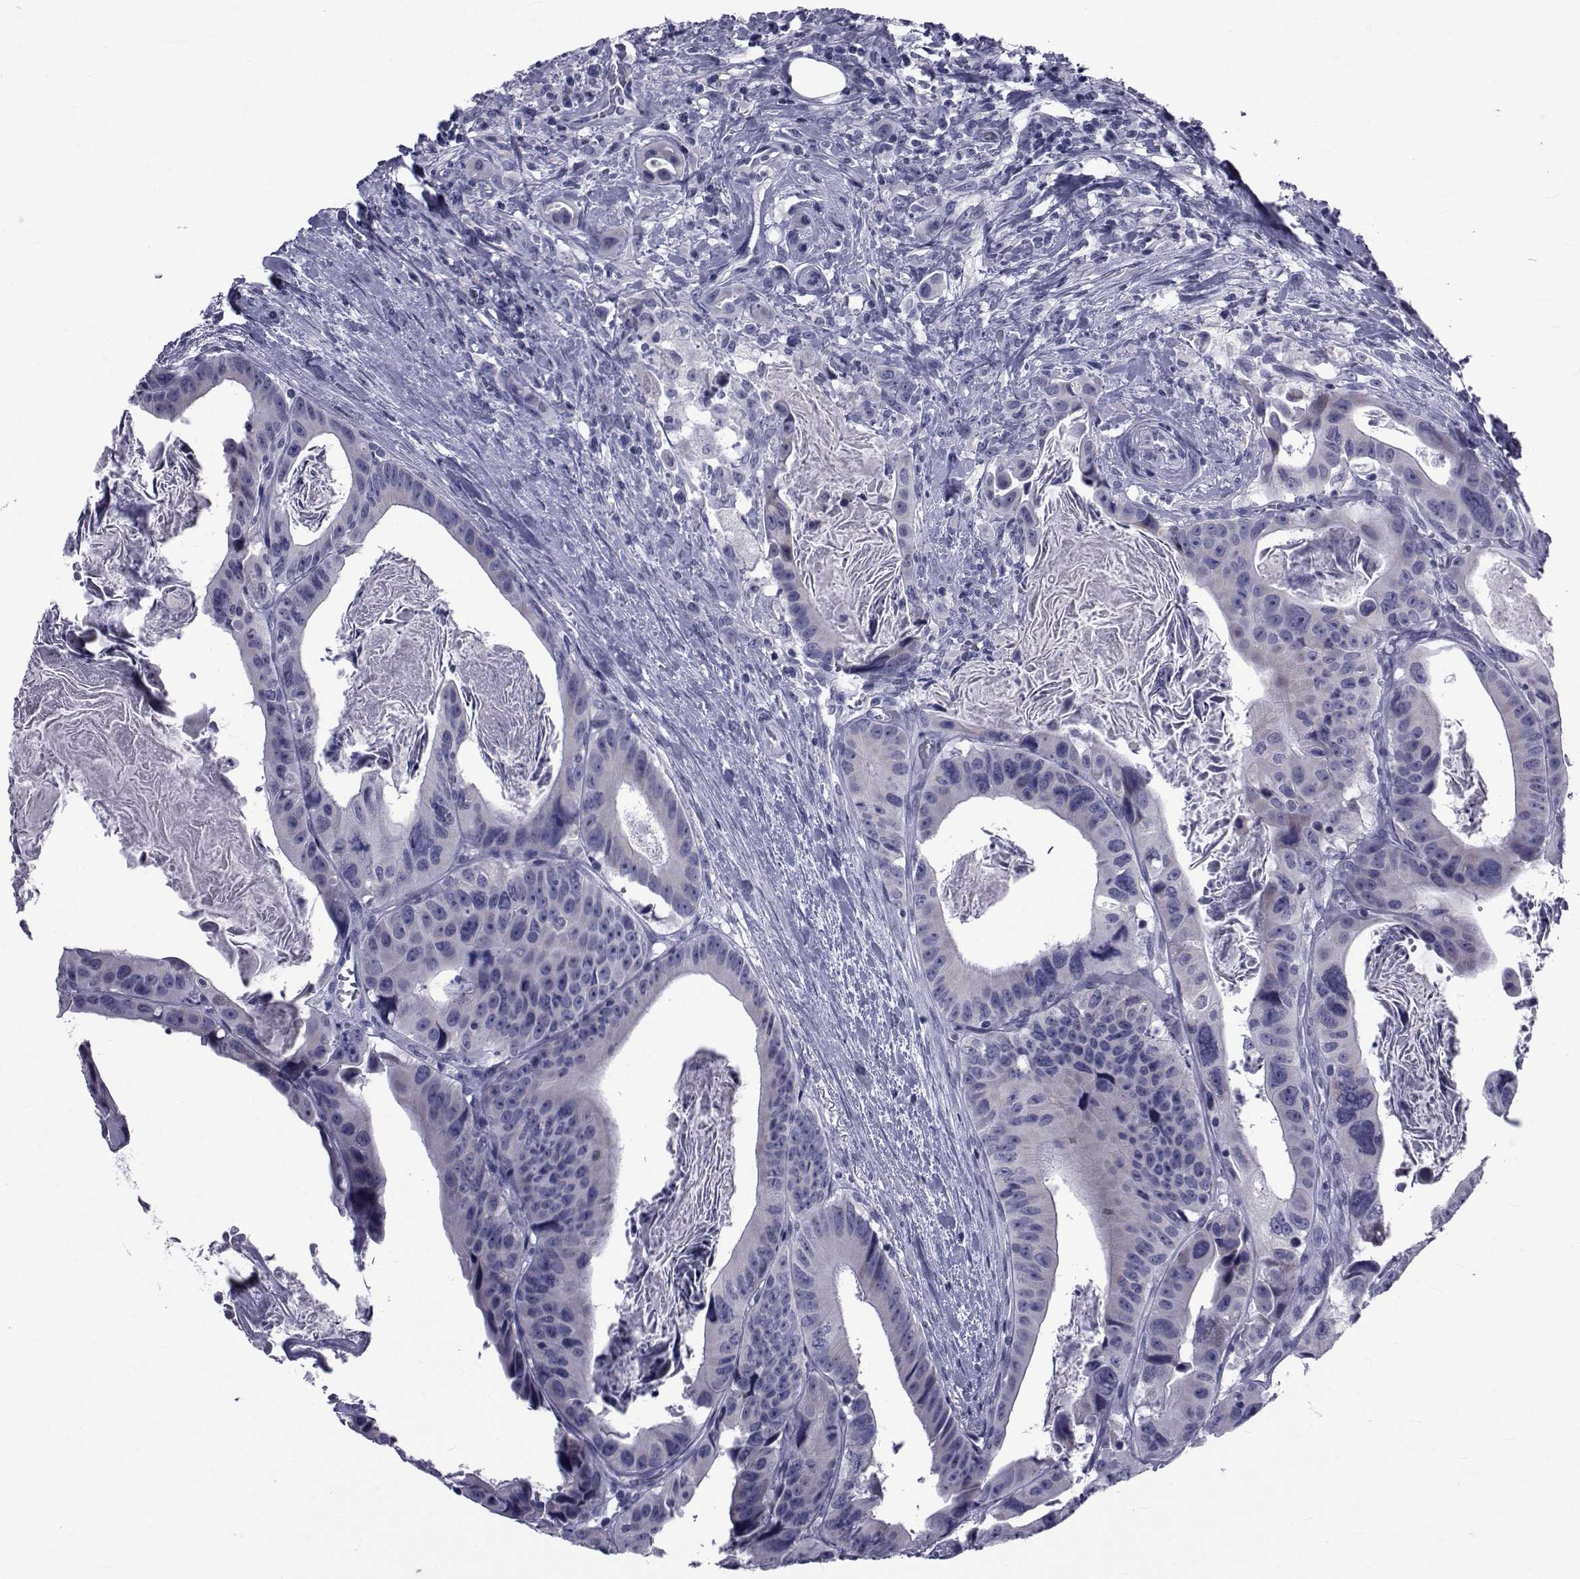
{"staining": {"intensity": "negative", "quantity": "none", "location": "none"}, "tissue": "colorectal cancer", "cell_type": "Tumor cells", "image_type": "cancer", "snomed": [{"axis": "morphology", "description": "Adenocarcinoma, NOS"}, {"axis": "topography", "description": "Rectum"}], "caption": "There is no significant expression in tumor cells of adenocarcinoma (colorectal). Brightfield microscopy of IHC stained with DAB (brown) and hematoxylin (blue), captured at high magnification.", "gene": "GKAP1", "patient": {"sex": "male", "age": 64}}